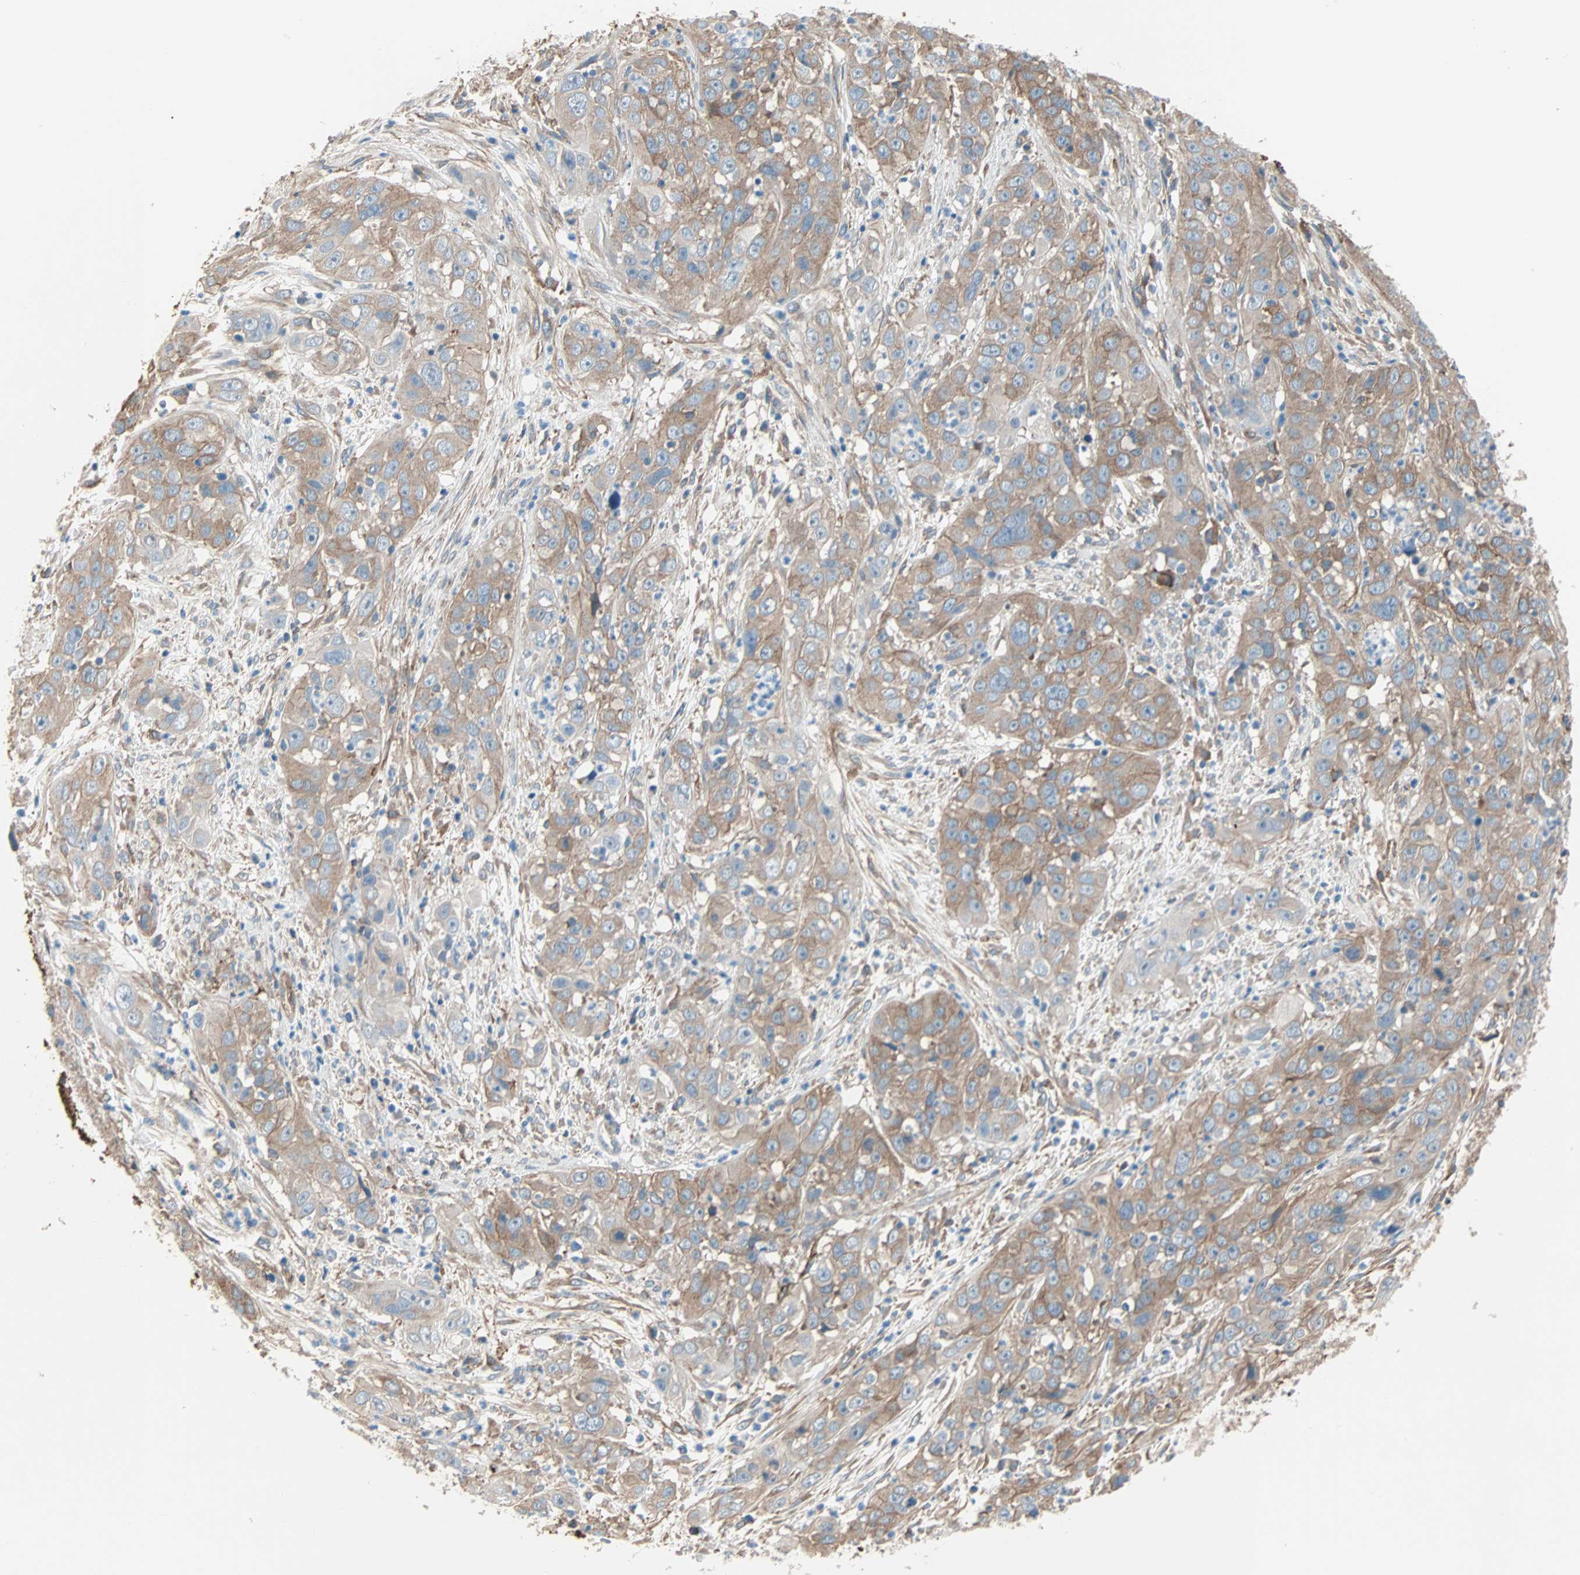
{"staining": {"intensity": "moderate", "quantity": ">75%", "location": "cytoplasmic/membranous"}, "tissue": "cervical cancer", "cell_type": "Tumor cells", "image_type": "cancer", "snomed": [{"axis": "morphology", "description": "Squamous cell carcinoma, NOS"}, {"axis": "topography", "description": "Cervix"}], "caption": "Human squamous cell carcinoma (cervical) stained for a protein (brown) shows moderate cytoplasmic/membranous positive positivity in about >75% of tumor cells.", "gene": "EPB41L2", "patient": {"sex": "female", "age": 32}}